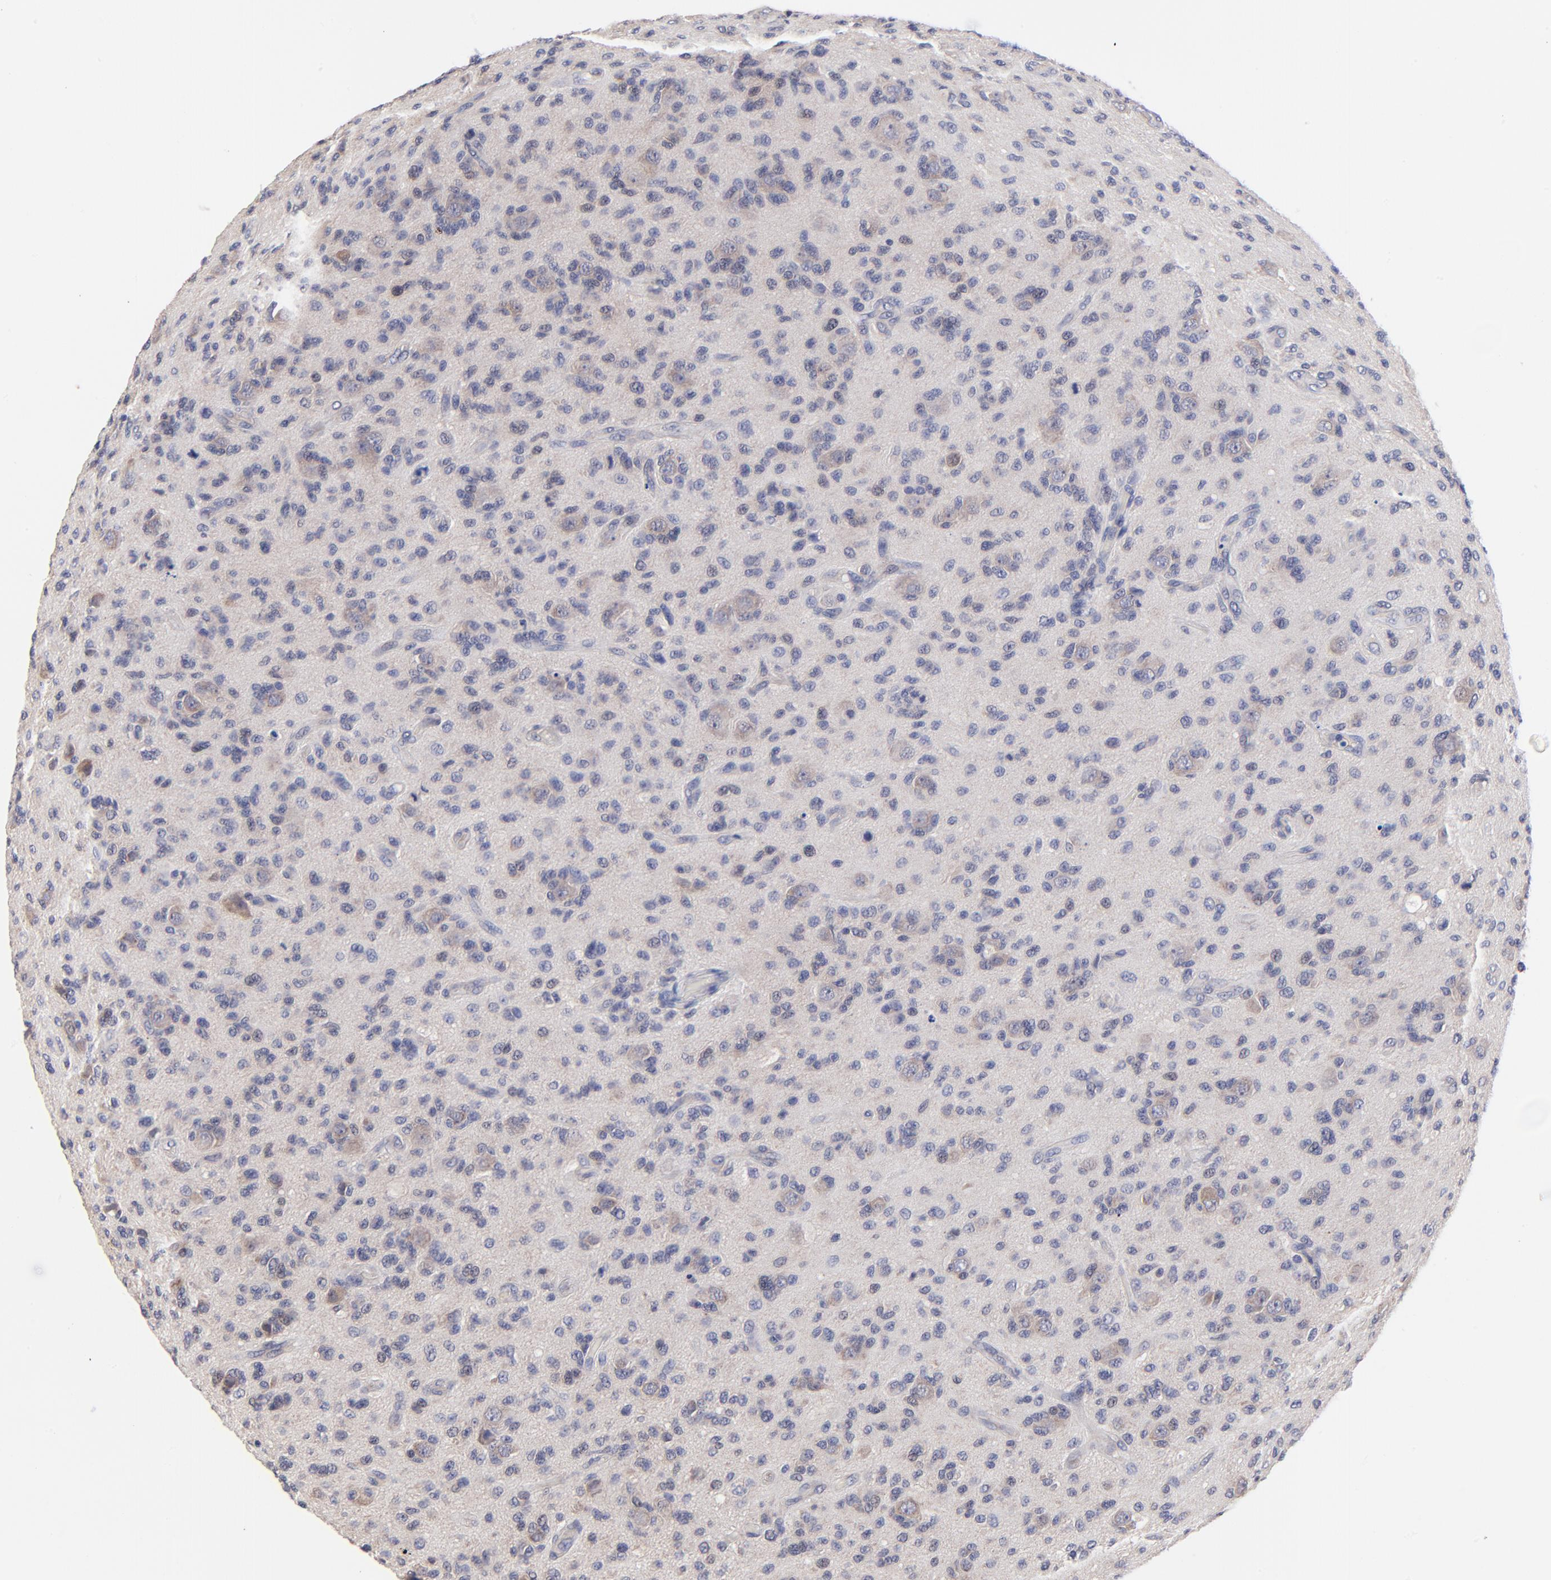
{"staining": {"intensity": "weak", "quantity": "<25%", "location": "cytoplasmic/membranous"}, "tissue": "glioma", "cell_type": "Tumor cells", "image_type": "cancer", "snomed": [{"axis": "morphology", "description": "Glioma, malignant, High grade"}, {"axis": "topography", "description": "Brain"}], "caption": "Protein analysis of glioma shows no significant expression in tumor cells.", "gene": "FBXO8", "patient": {"sex": "male", "age": 36}}